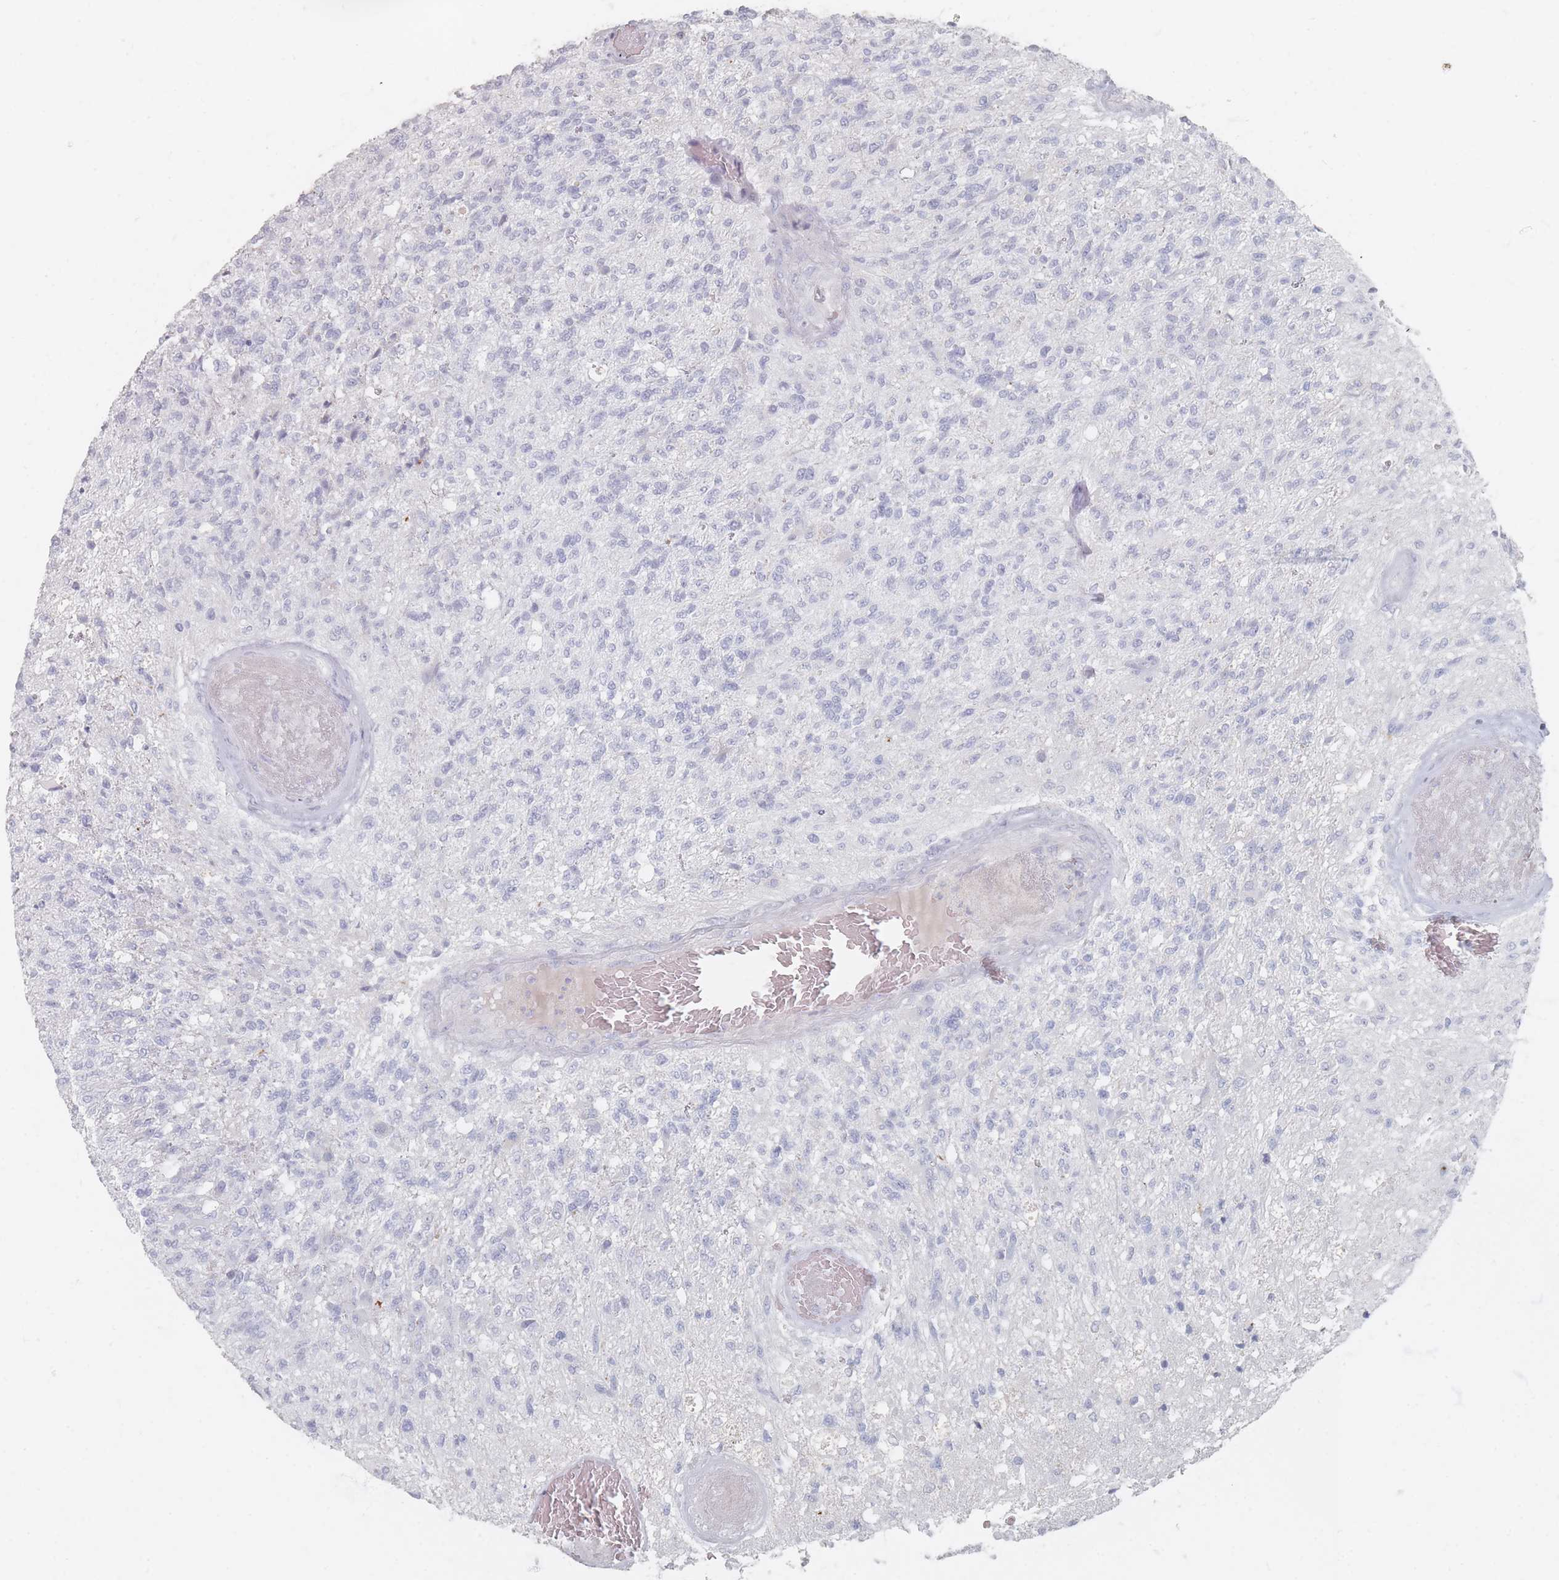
{"staining": {"intensity": "negative", "quantity": "none", "location": "none"}, "tissue": "glioma", "cell_type": "Tumor cells", "image_type": "cancer", "snomed": [{"axis": "morphology", "description": "Glioma, malignant, High grade"}, {"axis": "topography", "description": "Brain"}], "caption": "Tumor cells show no significant positivity in malignant glioma (high-grade). The staining is performed using DAB (3,3'-diaminobenzidine) brown chromogen with nuclei counter-stained in using hematoxylin.", "gene": "CD37", "patient": {"sex": "male", "age": 56}}